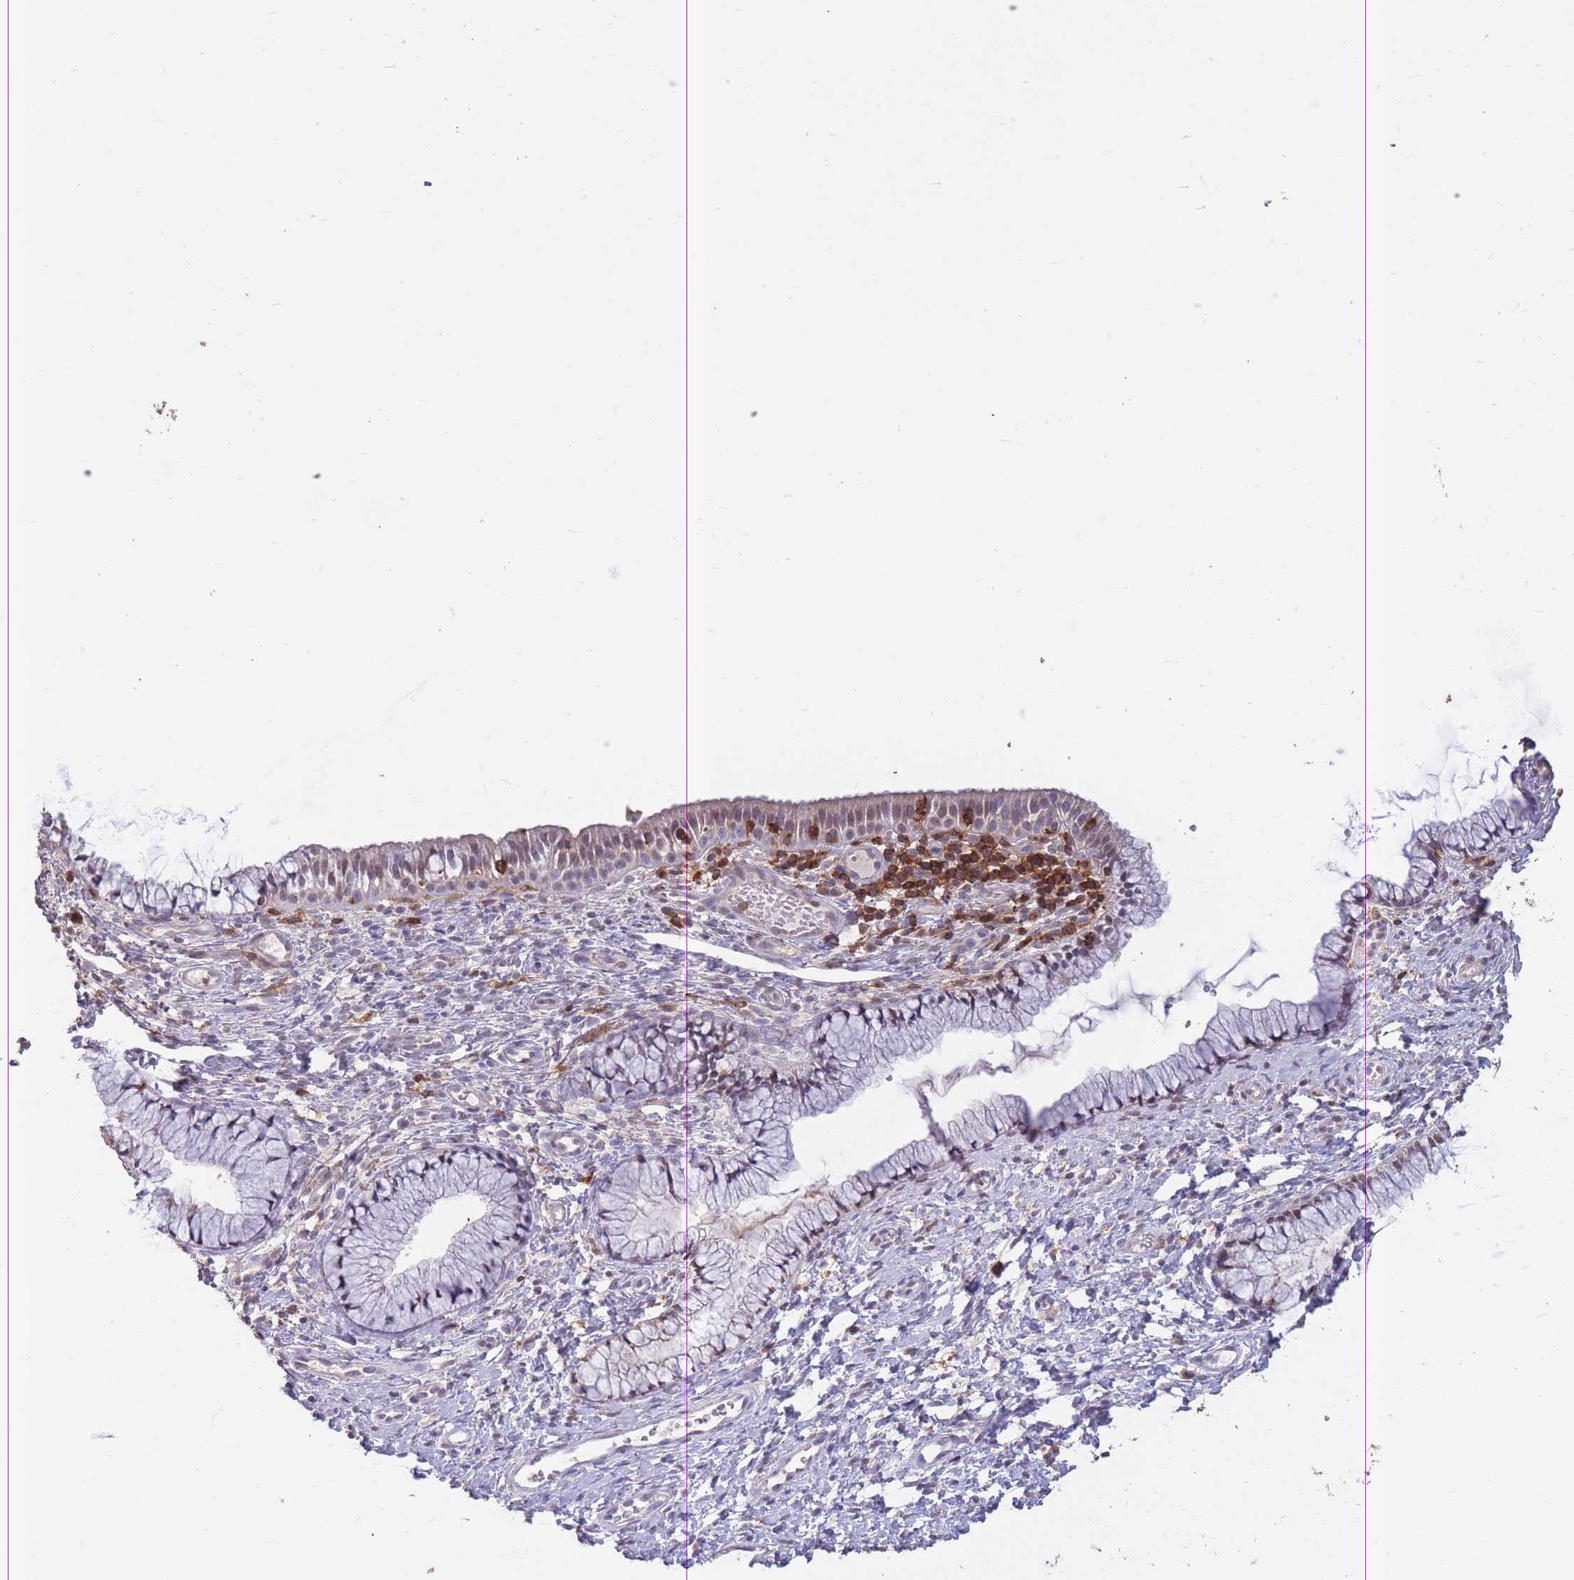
{"staining": {"intensity": "negative", "quantity": "none", "location": "none"}, "tissue": "cervix", "cell_type": "Glandular cells", "image_type": "normal", "snomed": [{"axis": "morphology", "description": "Normal tissue, NOS"}, {"axis": "topography", "description": "Cervix"}], "caption": "Immunohistochemistry of benign cervix reveals no staining in glandular cells.", "gene": "GMIP", "patient": {"sex": "female", "age": 36}}